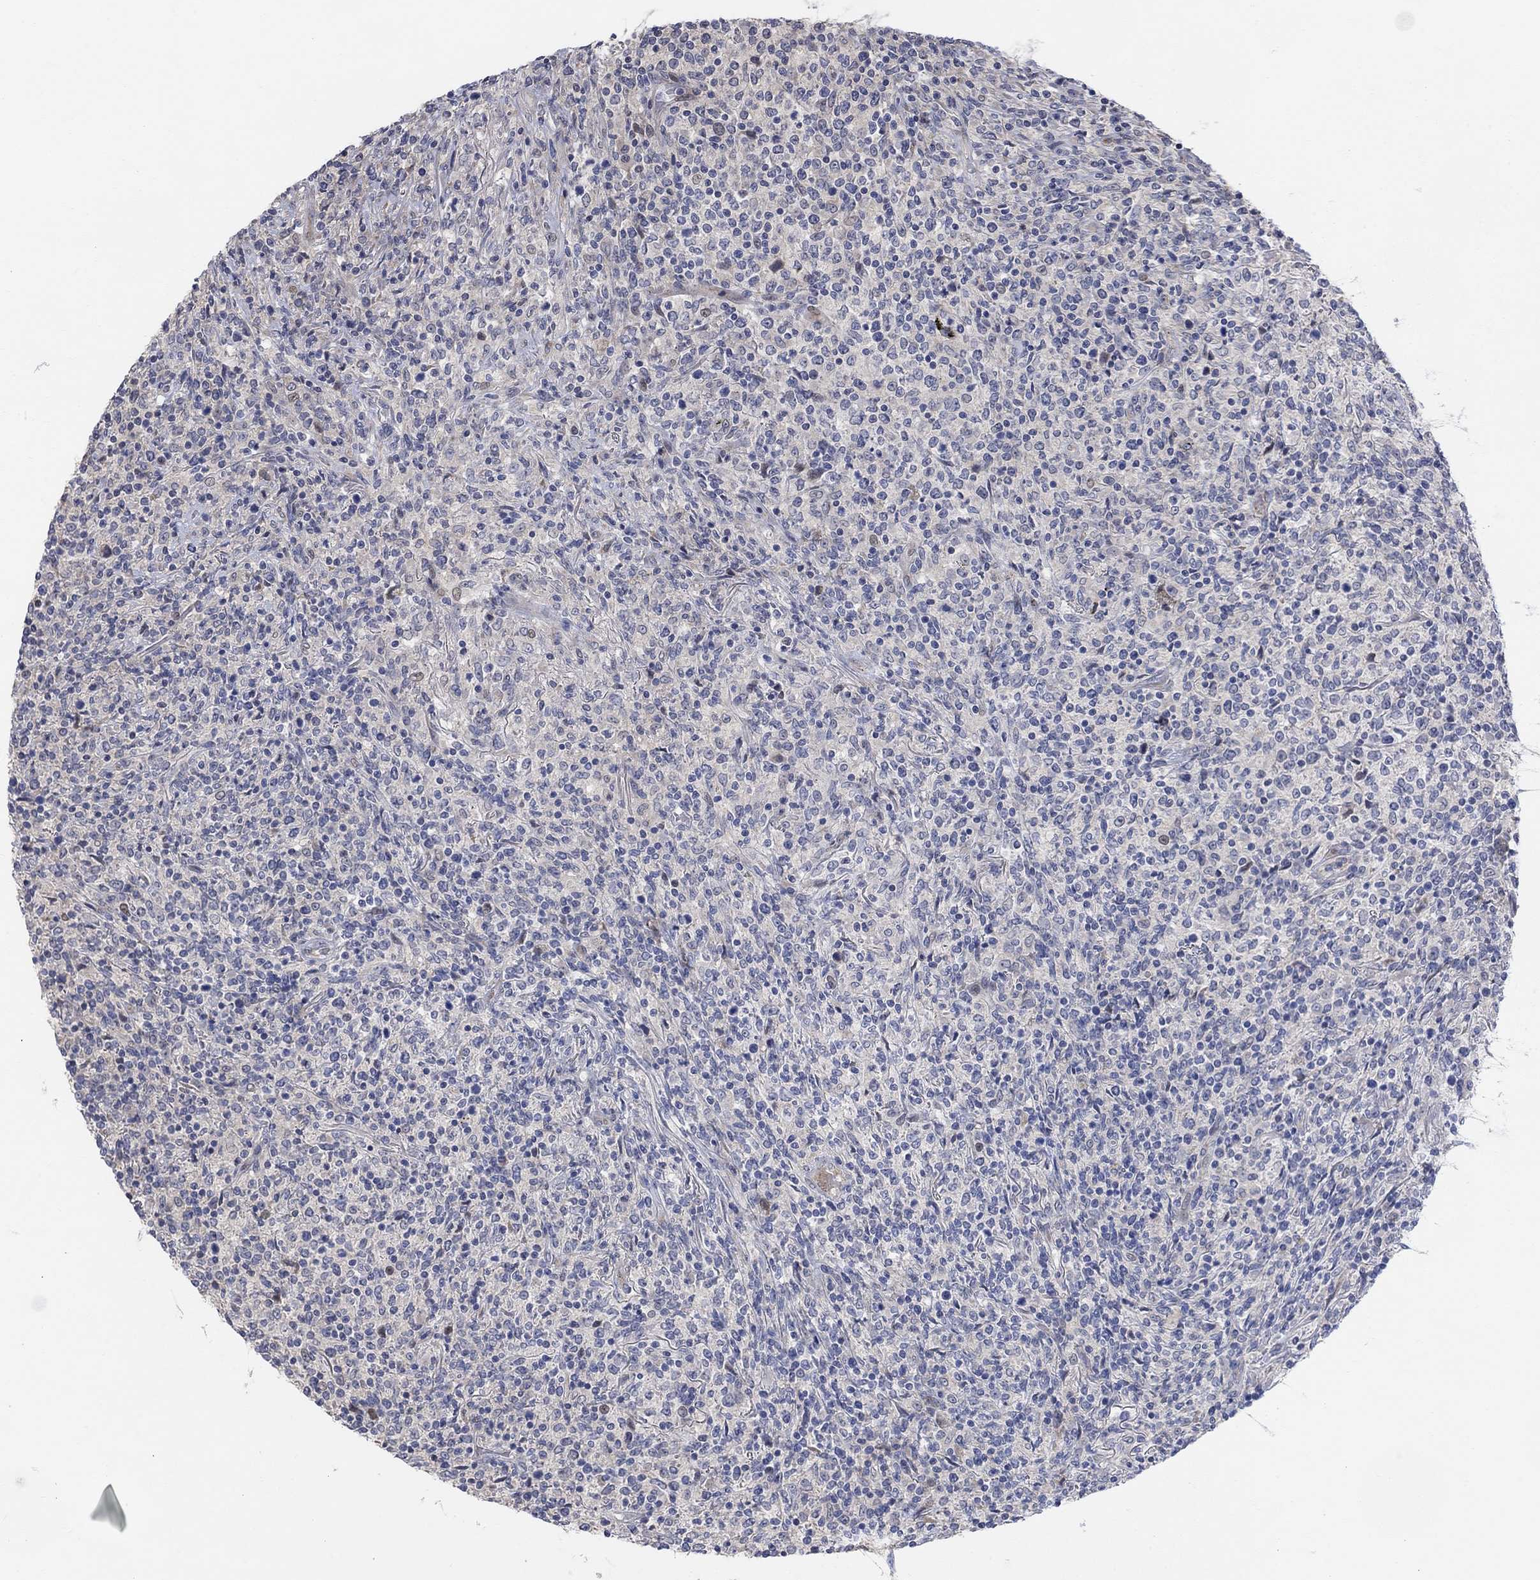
{"staining": {"intensity": "negative", "quantity": "none", "location": "none"}, "tissue": "lymphoma", "cell_type": "Tumor cells", "image_type": "cancer", "snomed": [{"axis": "morphology", "description": "Malignant lymphoma, non-Hodgkin's type, High grade"}, {"axis": "topography", "description": "Lung"}], "caption": "Human malignant lymphoma, non-Hodgkin's type (high-grade) stained for a protein using immunohistochemistry demonstrates no expression in tumor cells.", "gene": "CNTF", "patient": {"sex": "male", "age": 79}}